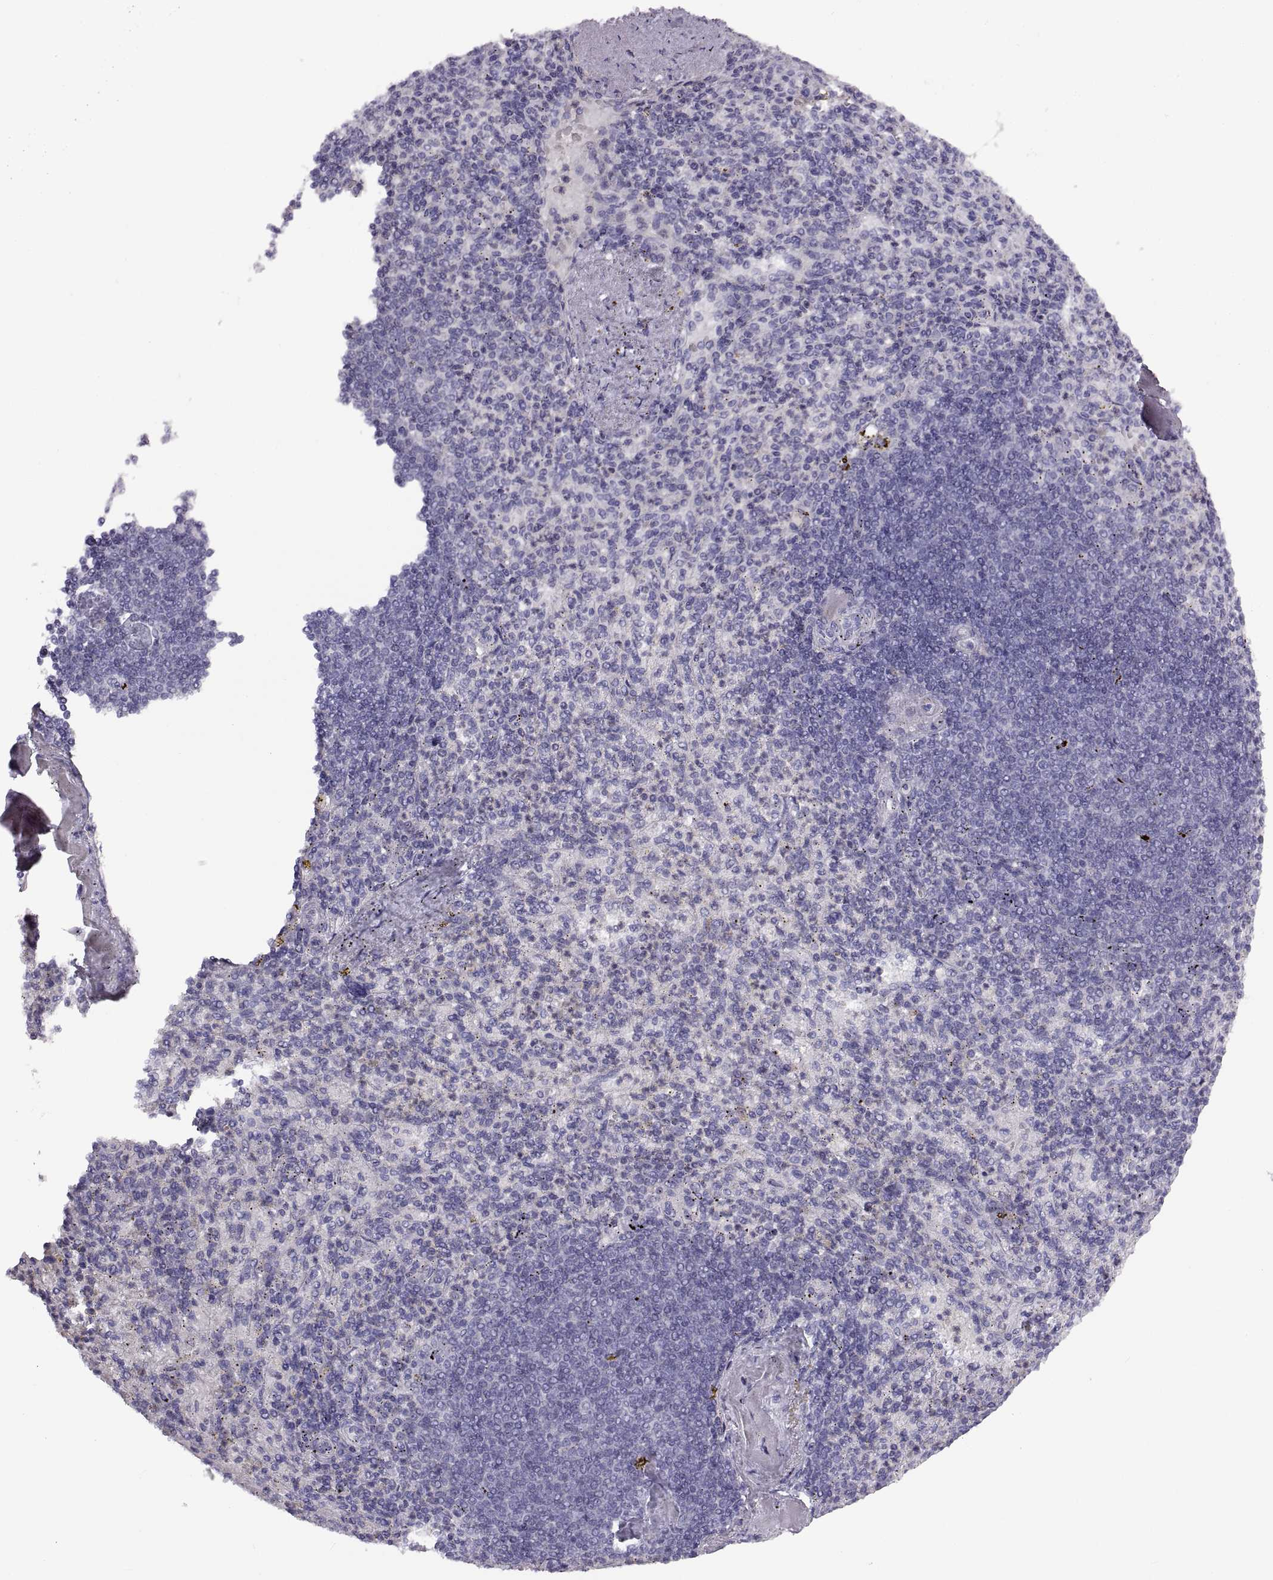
{"staining": {"intensity": "negative", "quantity": "none", "location": "none"}, "tissue": "spleen", "cell_type": "Cells in red pulp", "image_type": "normal", "snomed": [{"axis": "morphology", "description": "Normal tissue, NOS"}, {"axis": "topography", "description": "Spleen"}], "caption": "This is an immunohistochemistry (IHC) histopathology image of benign human spleen. There is no staining in cells in red pulp.", "gene": "CRYBB3", "patient": {"sex": "female", "age": 74}}